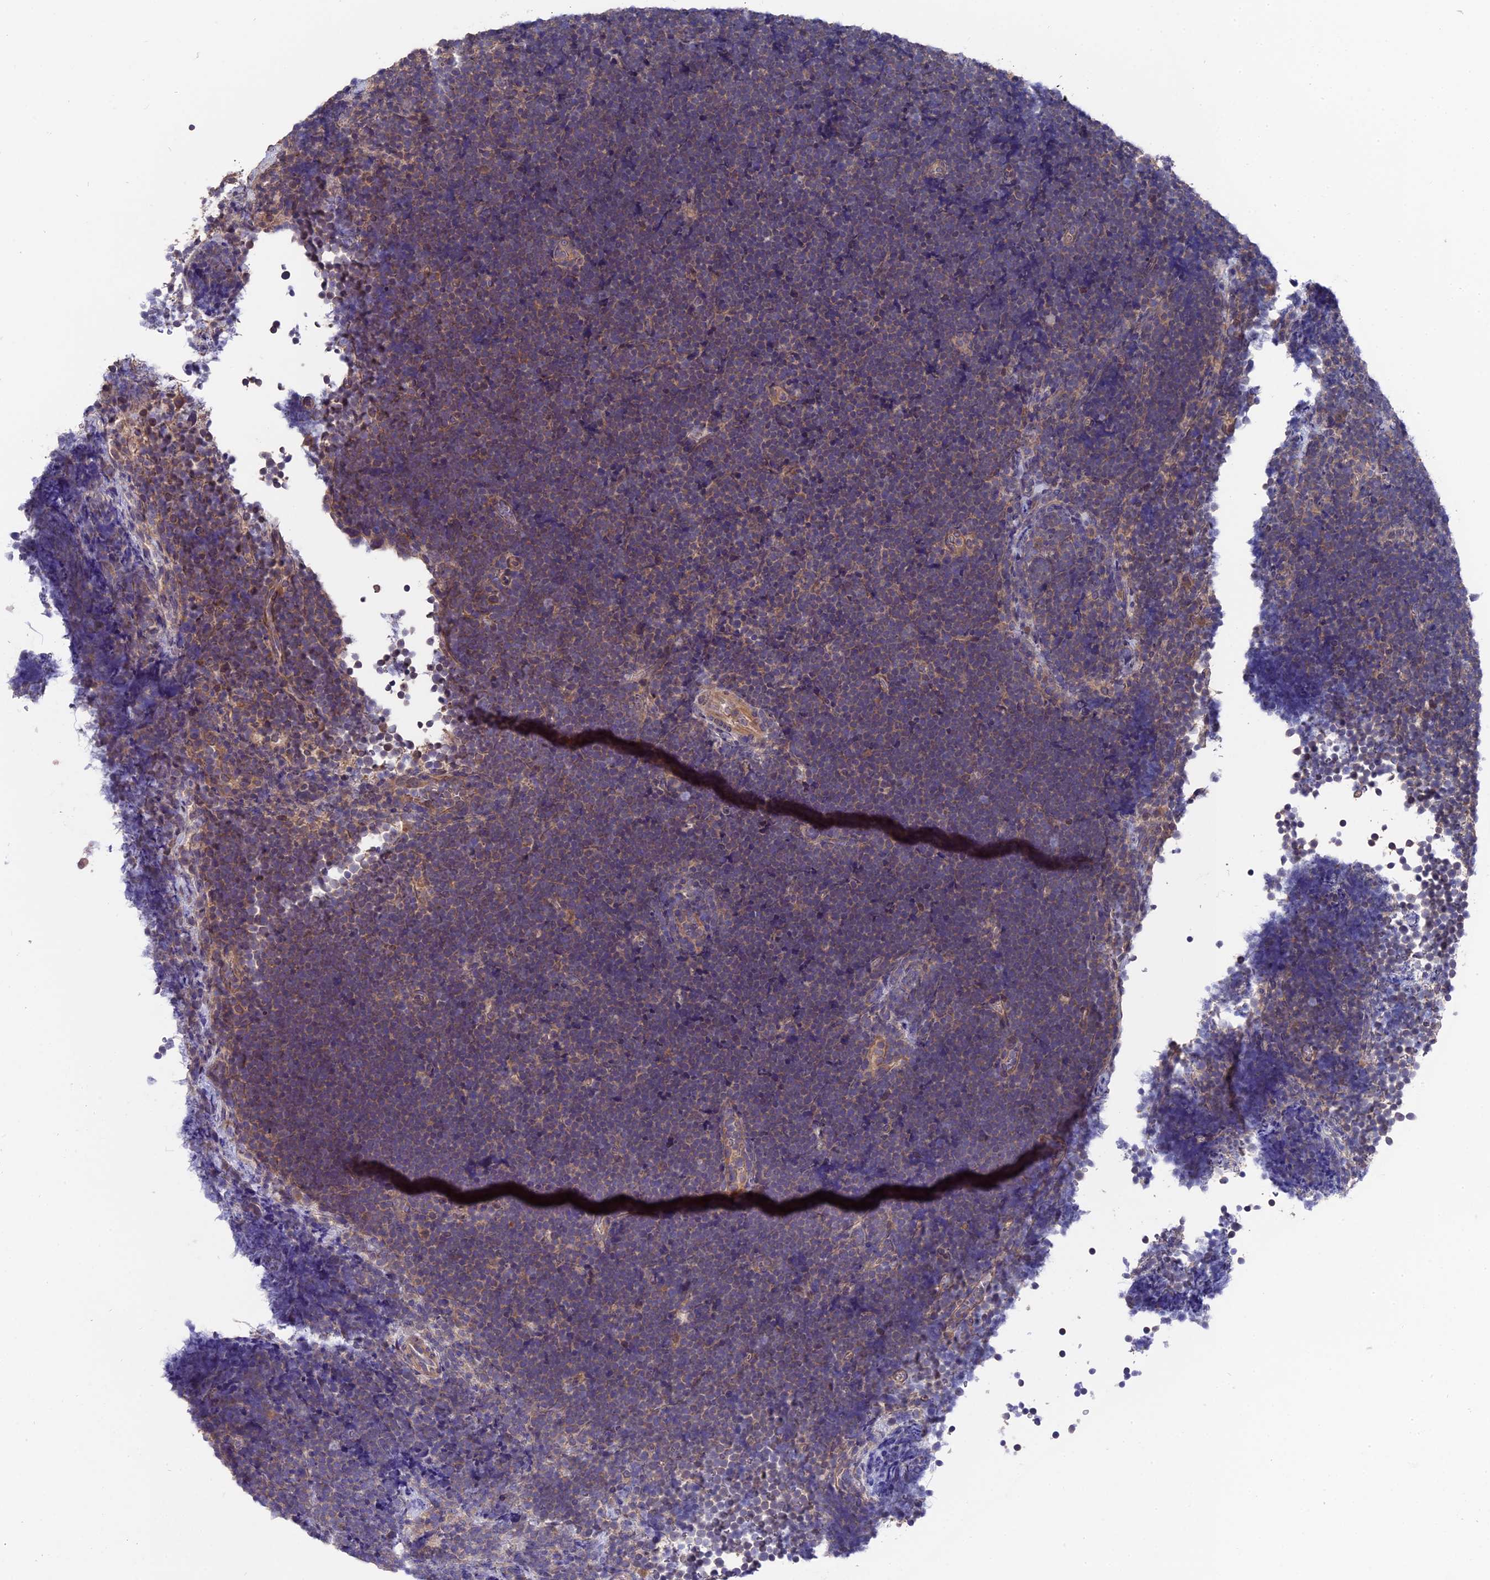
{"staining": {"intensity": "weak", "quantity": "25%-75%", "location": "cytoplasmic/membranous"}, "tissue": "lymphoma", "cell_type": "Tumor cells", "image_type": "cancer", "snomed": [{"axis": "morphology", "description": "Malignant lymphoma, non-Hodgkin's type, High grade"}, {"axis": "topography", "description": "Lymph node"}], "caption": "Immunohistochemistry histopathology image of neoplastic tissue: human lymphoma stained using immunohistochemistry exhibits low levels of weak protein expression localized specifically in the cytoplasmic/membranous of tumor cells, appearing as a cytoplasmic/membranous brown color.", "gene": "ZCCHC2", "patient": {"sex": "male", "age": 13}}